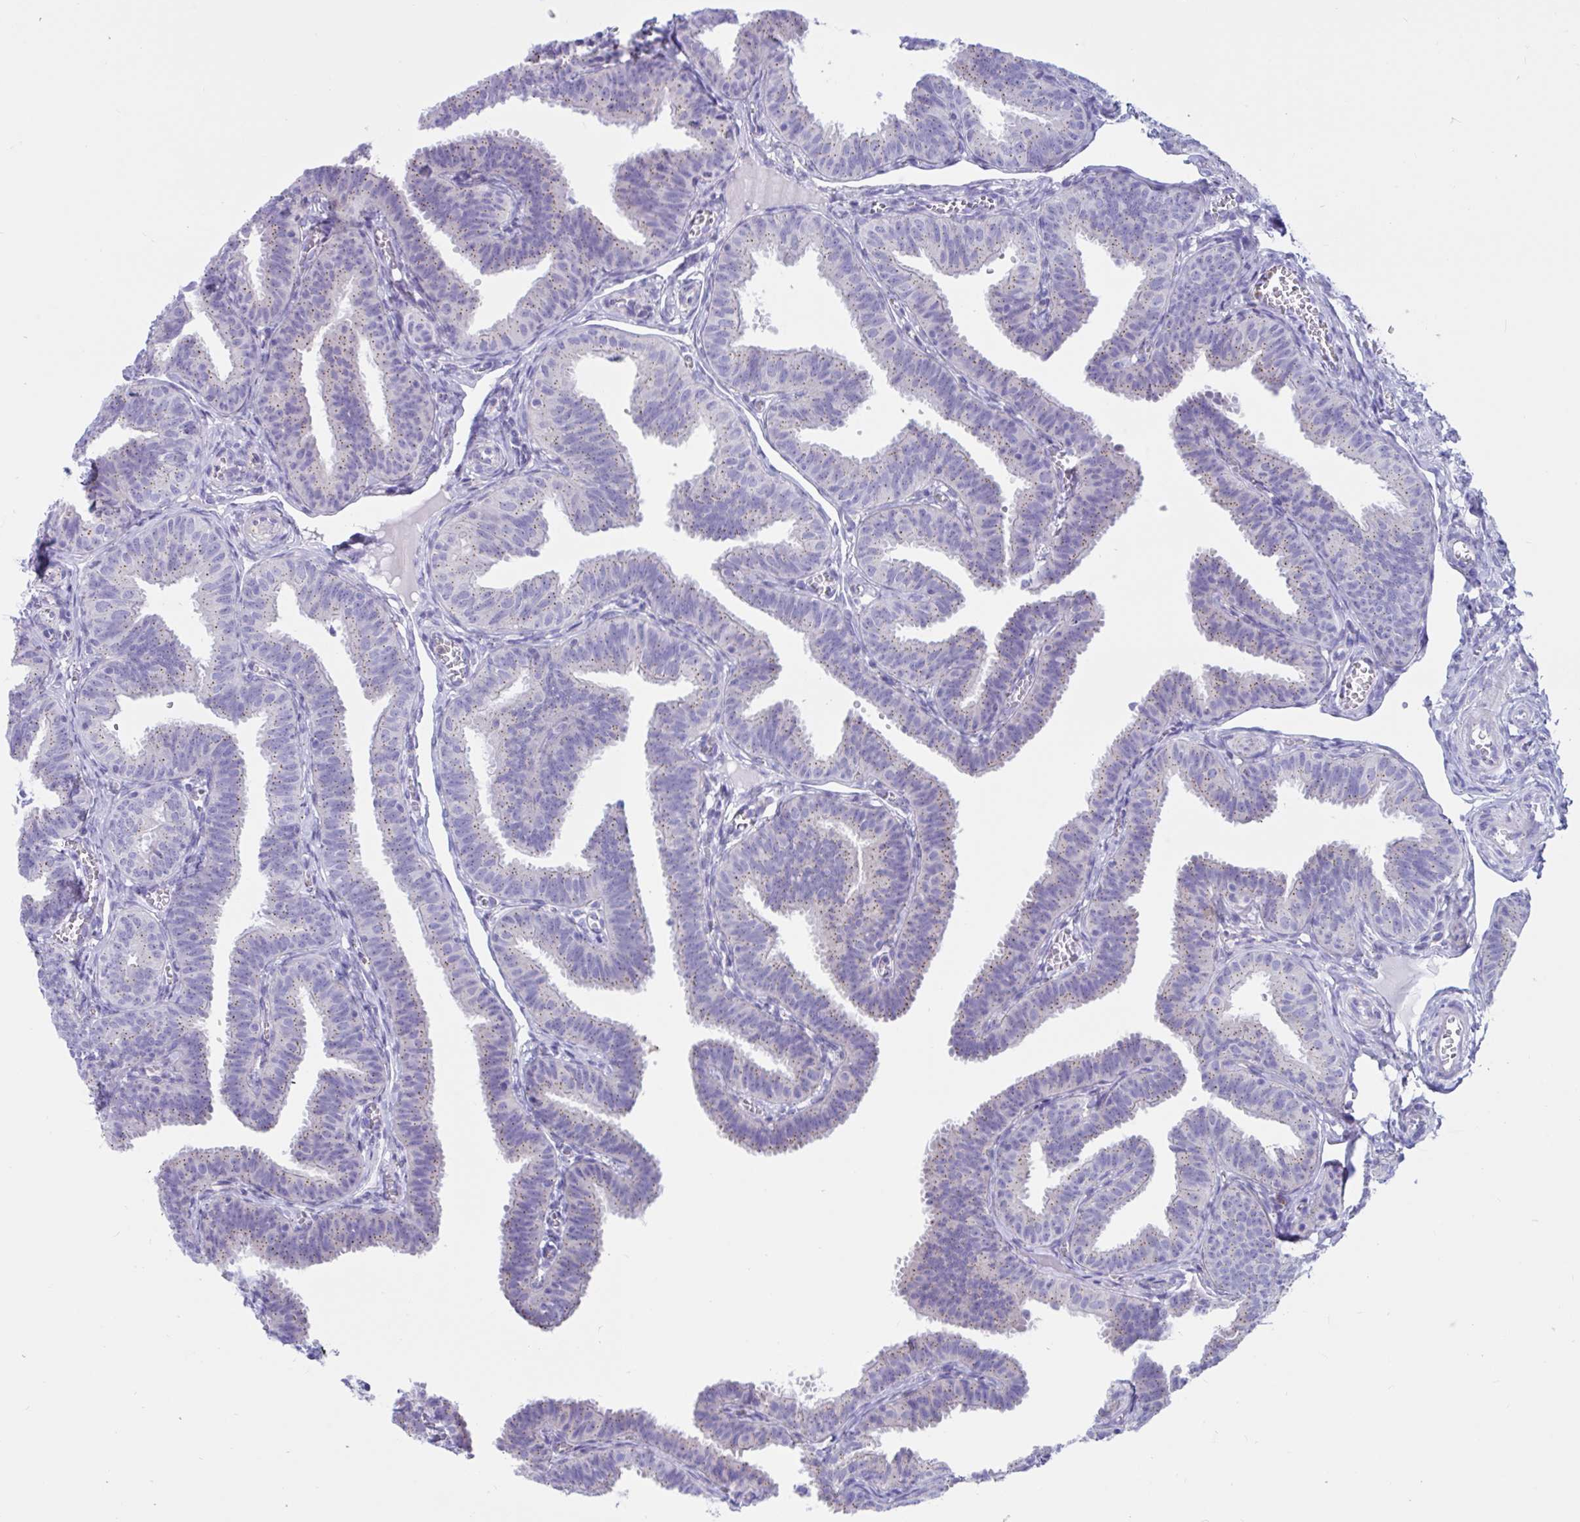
{"staining": {"intensity": "moderate", "quantity": "25%-75%", "location": "cytoplasmic/membranous"}, "tissue": "fallopian tube", "cell_type": "Glandular cells", "image_type": "normal", "snomed": [{"axis": "morphology", "description": "Normal tissue, NOS"}, {"axis": "topography", "description": "Fallopian tube"}], "caption": "DAB (3,3'-diaminobenzidine) immunohistochemical staining of unremarkable fallopian tube demonstrates moderate cytoplasmic/membranous protein expression in approximately 25%-75% of glandular cells.", "gene": "RNASE3", "patient": {"sex": "female", "age": 25}}